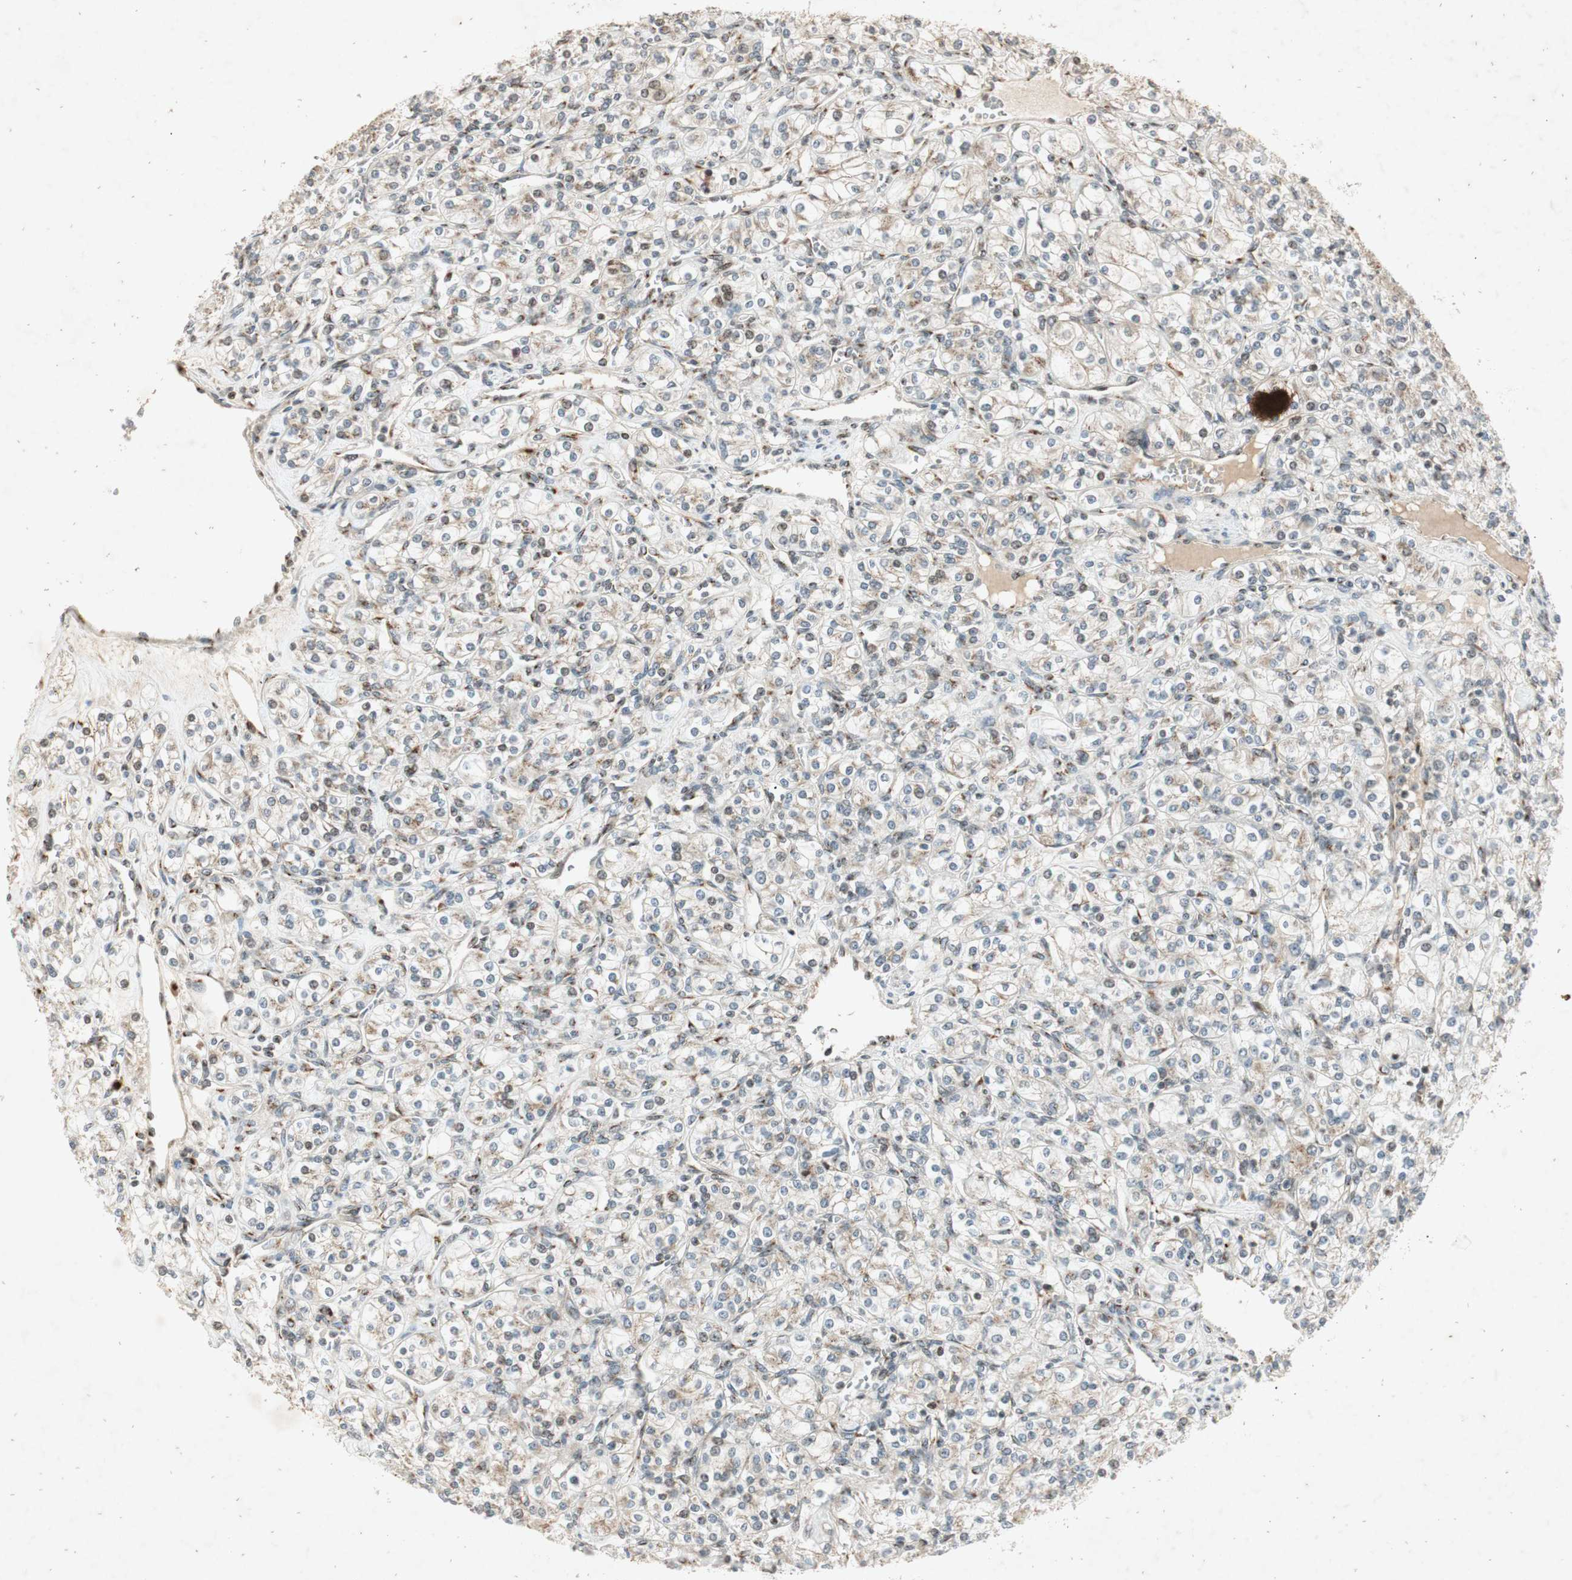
{"staining": {"intensity": "weak", "quantity": "<25%", "location": "cytoplasmic/membranous"}, "tissue": "renal cancer", "cell_type": "Tumor cells", "image_type": "cancer", "snomed": [{"axis": "morphology", "description": "Adenocarcinoma, NOS"}, {"axis": "topography", "description": "Kidney"}], "caption": "Immunohistochemical staining of human adenocarcinoma (renal) reveals no significant expression in tumor cells.", "gene": "NEO1", "patient": {"sex": "male", "age": 77}}